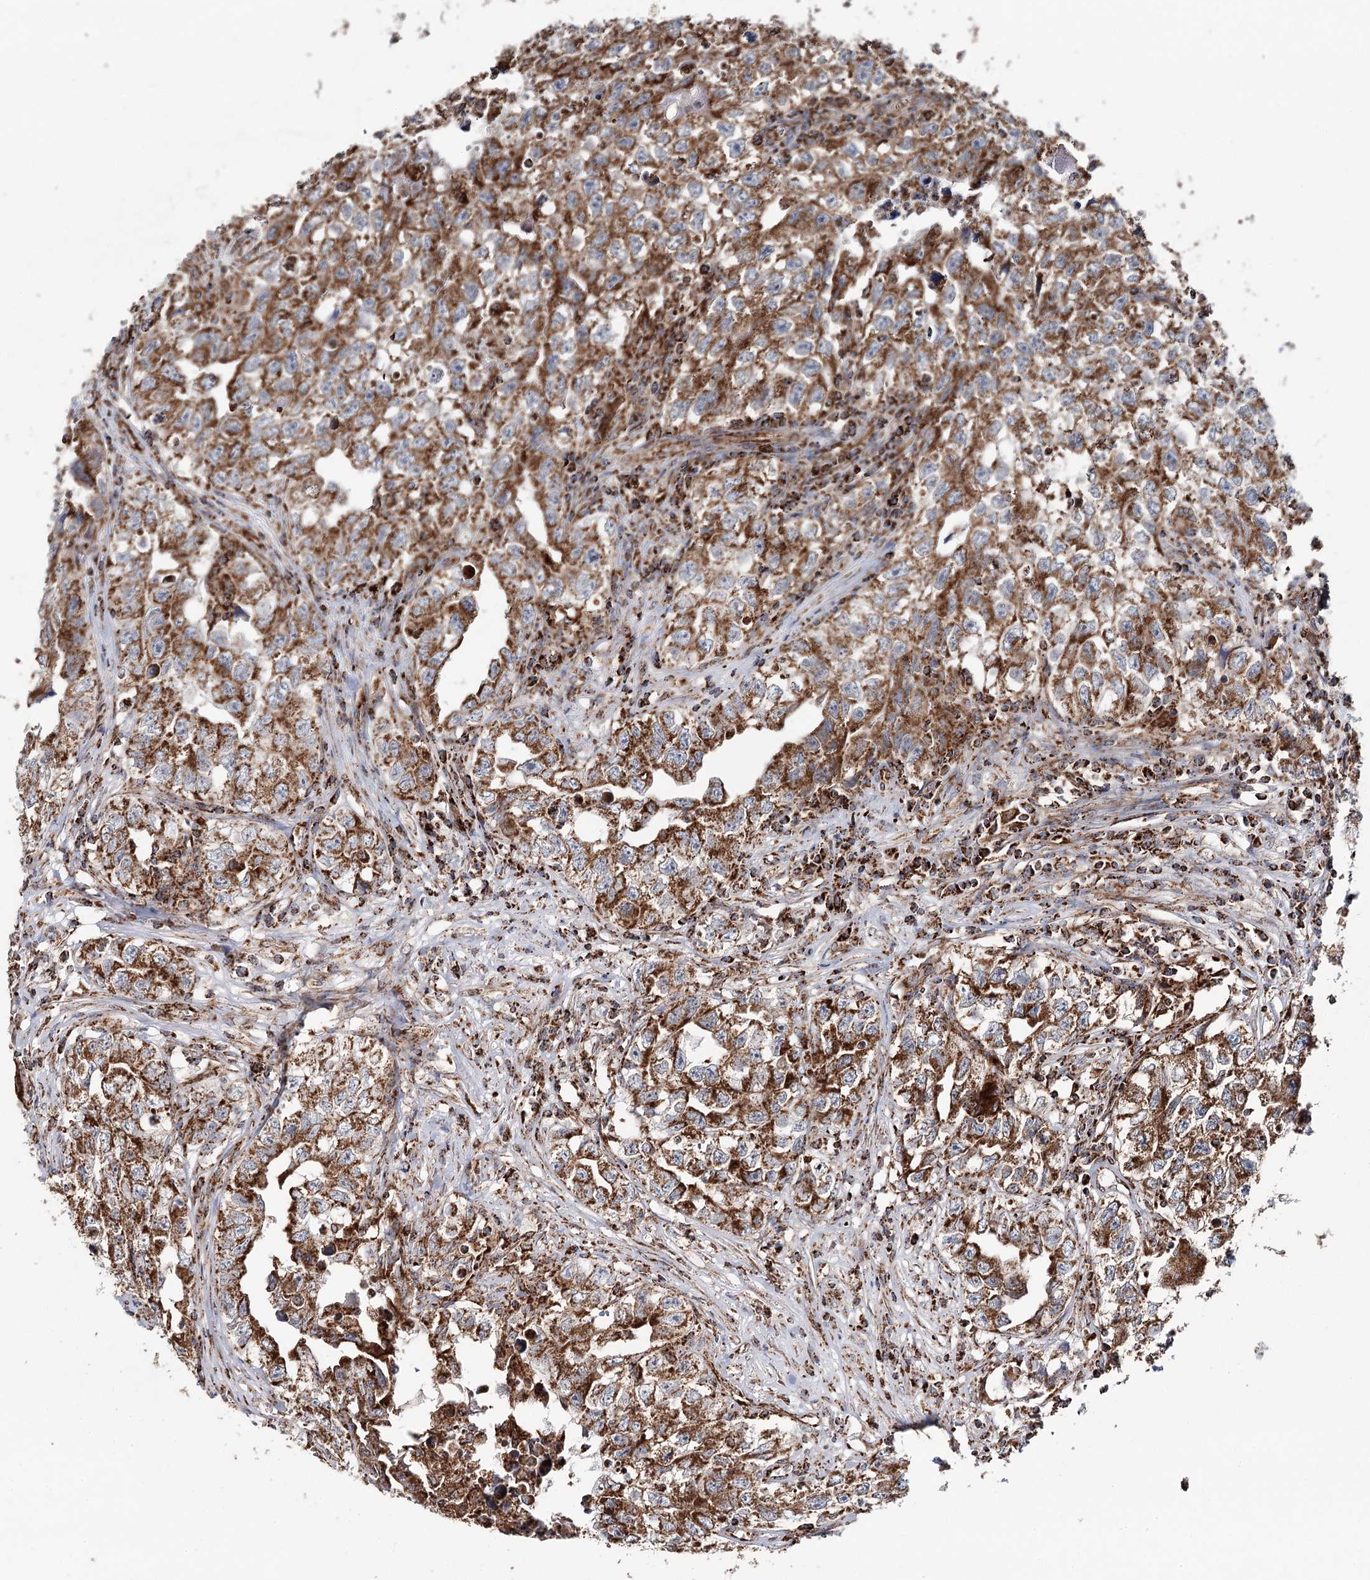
{"staining": {"intensity": "moderate", "quantity": ">75%", "location": "cytoplasmic/membranous"}, "tissue": "testis cancer", "cell_type": "Tumor cells", "image_type": "cancer", "snomed": [{"axis": "morphology", "description": "Seminoma, NOS"}, {"axis": "morphology", "description": "Carcinoma, Embryonal, NOS"}, {"axis": "topography", "description": "Testis"}], "caption": "The immunohistochemical stain highlights moderate cytoplasmic/membranous positivity in tumor cells of testis cancer tissue. Using DAB (3,3'-diaminobenzidine) (brown) and hematoxylin (blue) stains, captured at high magnification using brightfield microscopy.", "gene": "APH1A", "patient": {"sex": "male", "age": 43}}